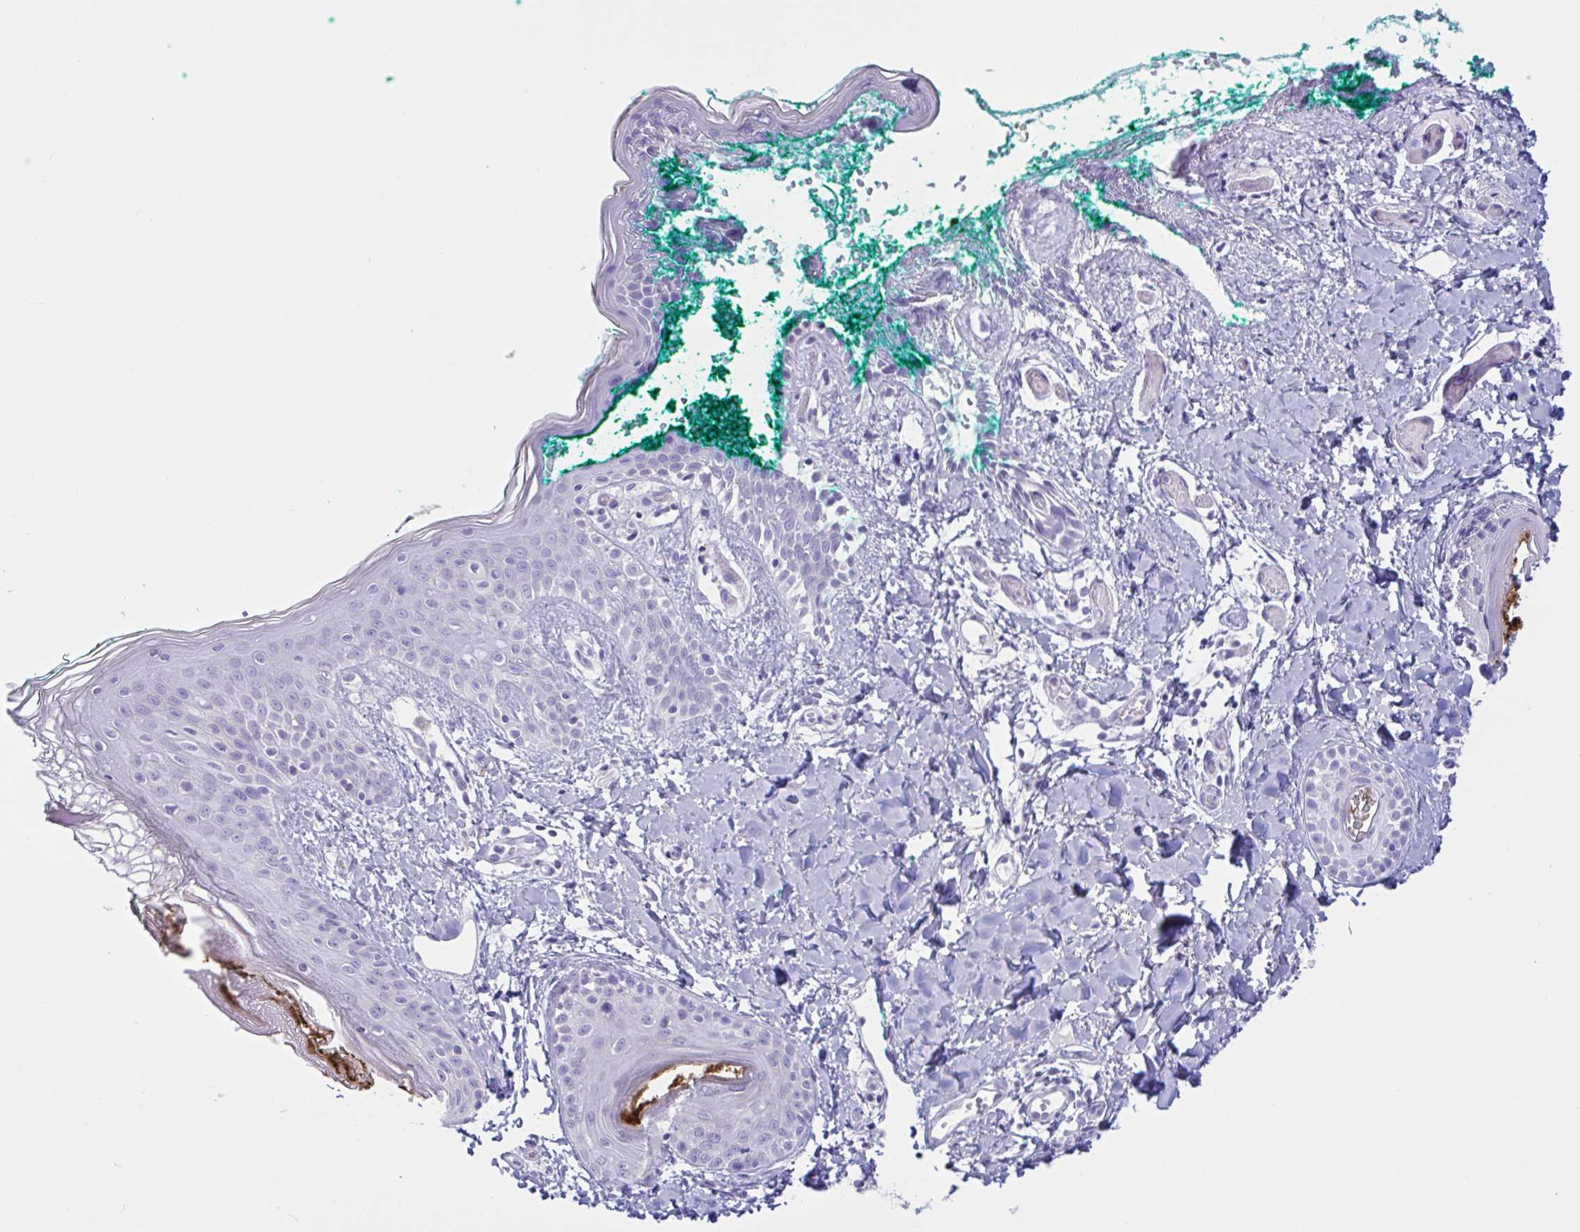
{"staining": {"intensity": "negative", "quantity": "none", "location": "none"}, "tissue": "skin", "cell_type": "Fibroblasts", "image_type": "normal", "snomed": [{"axis": "morphology", "description": "Normal tissue, NOS"}, {"axis": "topography", "description": "Skin"}], "caption": "Histopathology image shows no significant protein expression in fibroblasts of normal skin.", "gene": "XCL1", "patient": {"sex": "male", "age": 16}}